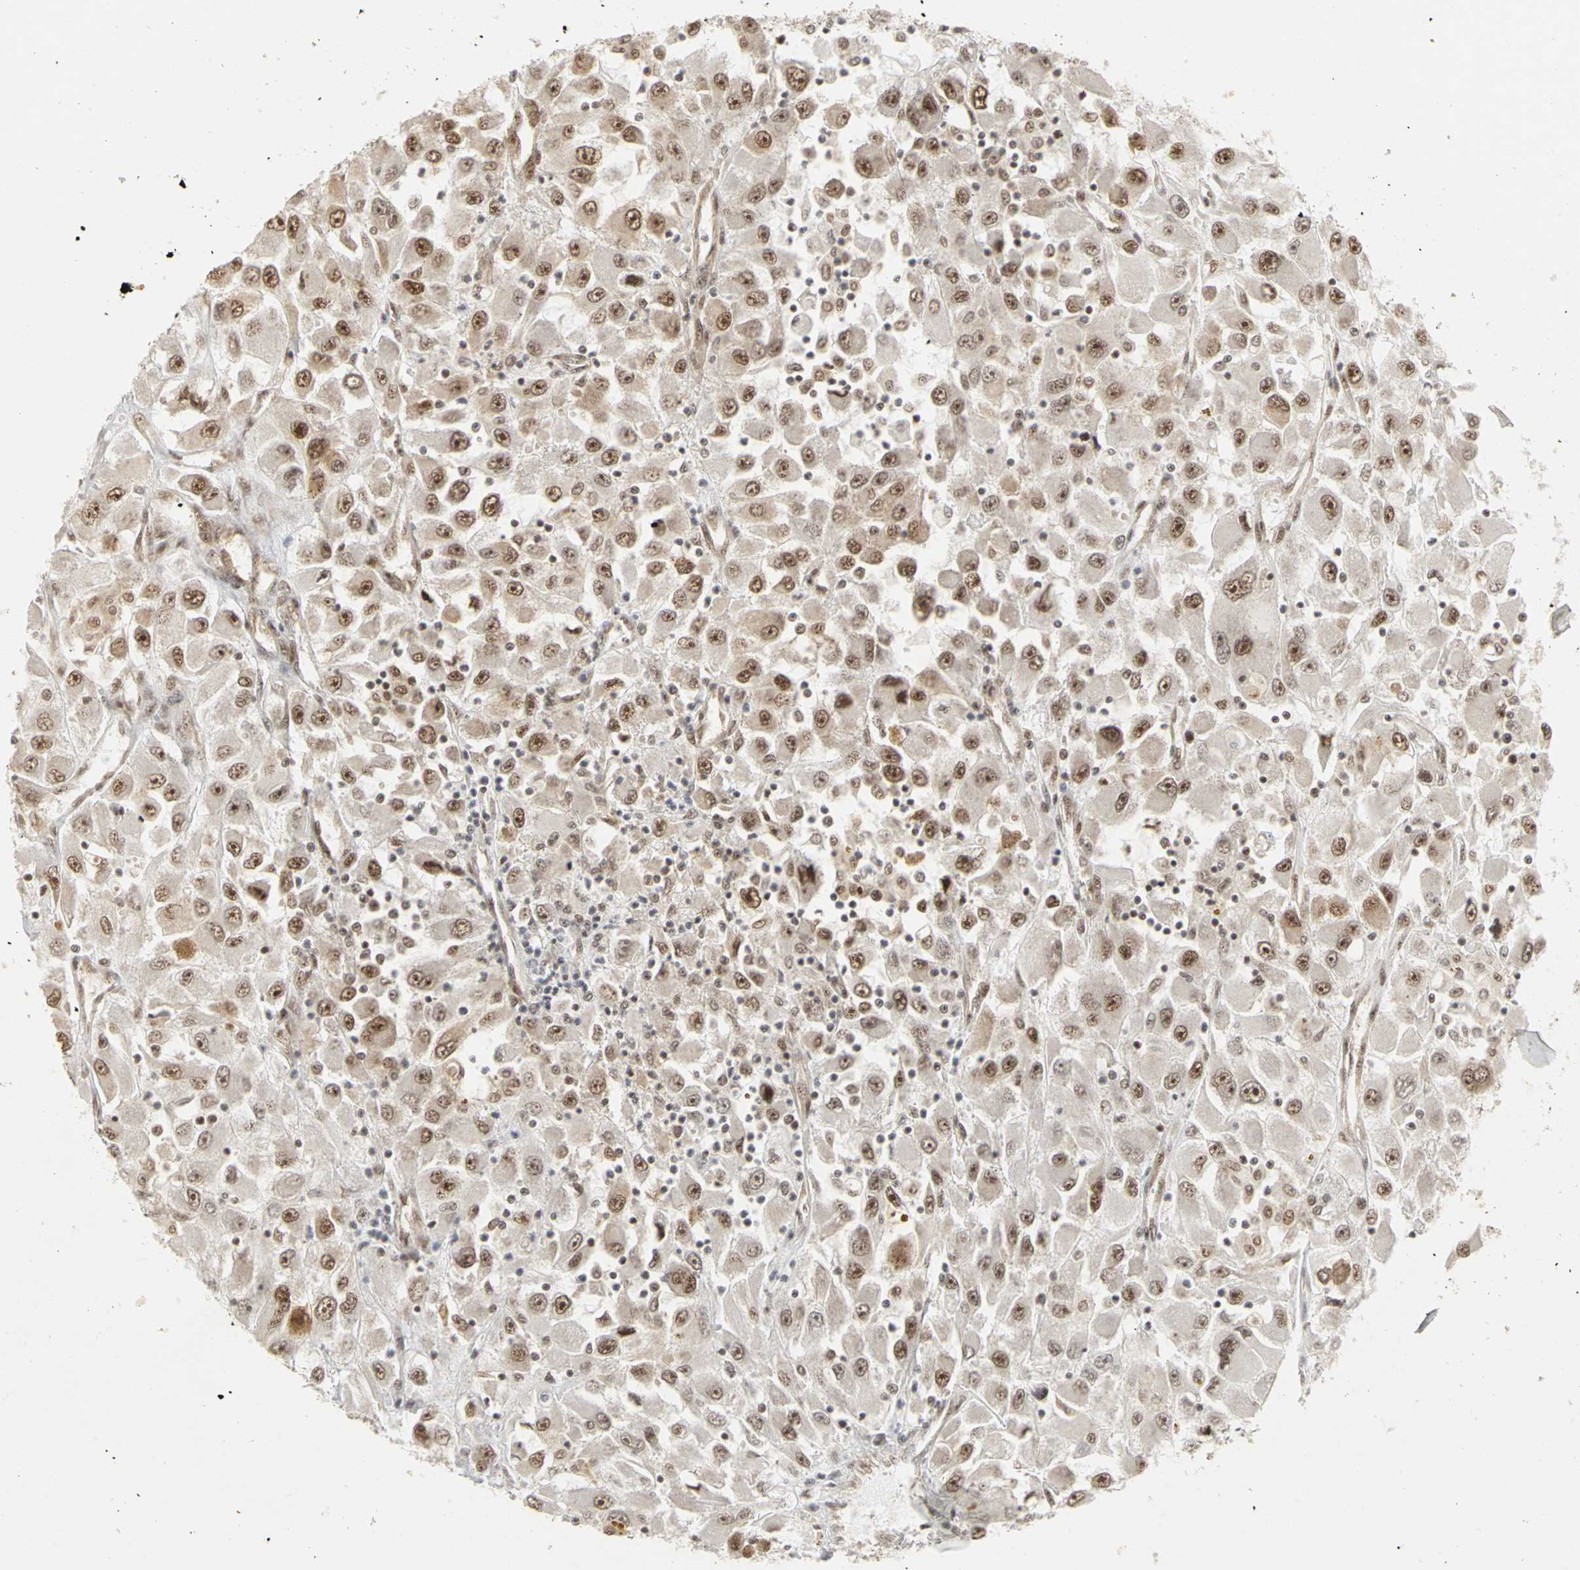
{"staining": {"intensity": "moderate", "quantity": ">75%", "location": "cytoplasmic/membranous,nuclear"}, "tissue": "renal cancer", "cell_type": "Tumor cells", "image_type": "cancer", "snomed": [{"axis": "morphology", "description": "Adenocarcinoma, NOS"}, {"axis": "topography", "description": "Kidney"}], "caption": "An immunohistochemistry histopathology image of tumor tissue is shown. Protein staining in brown labels moderate cytoplasmic/membranous and nuclear positivity in adenocarcinoma (renal) within tumor cells. The staining was performed using DAB (3,3'-diaminobenzidine), with brown indicating positive protein expression. Nuclei are stained blue with hematoxylin.", "gene": "CSNK2B", "patient": {"sex": "female", "age": 52}}